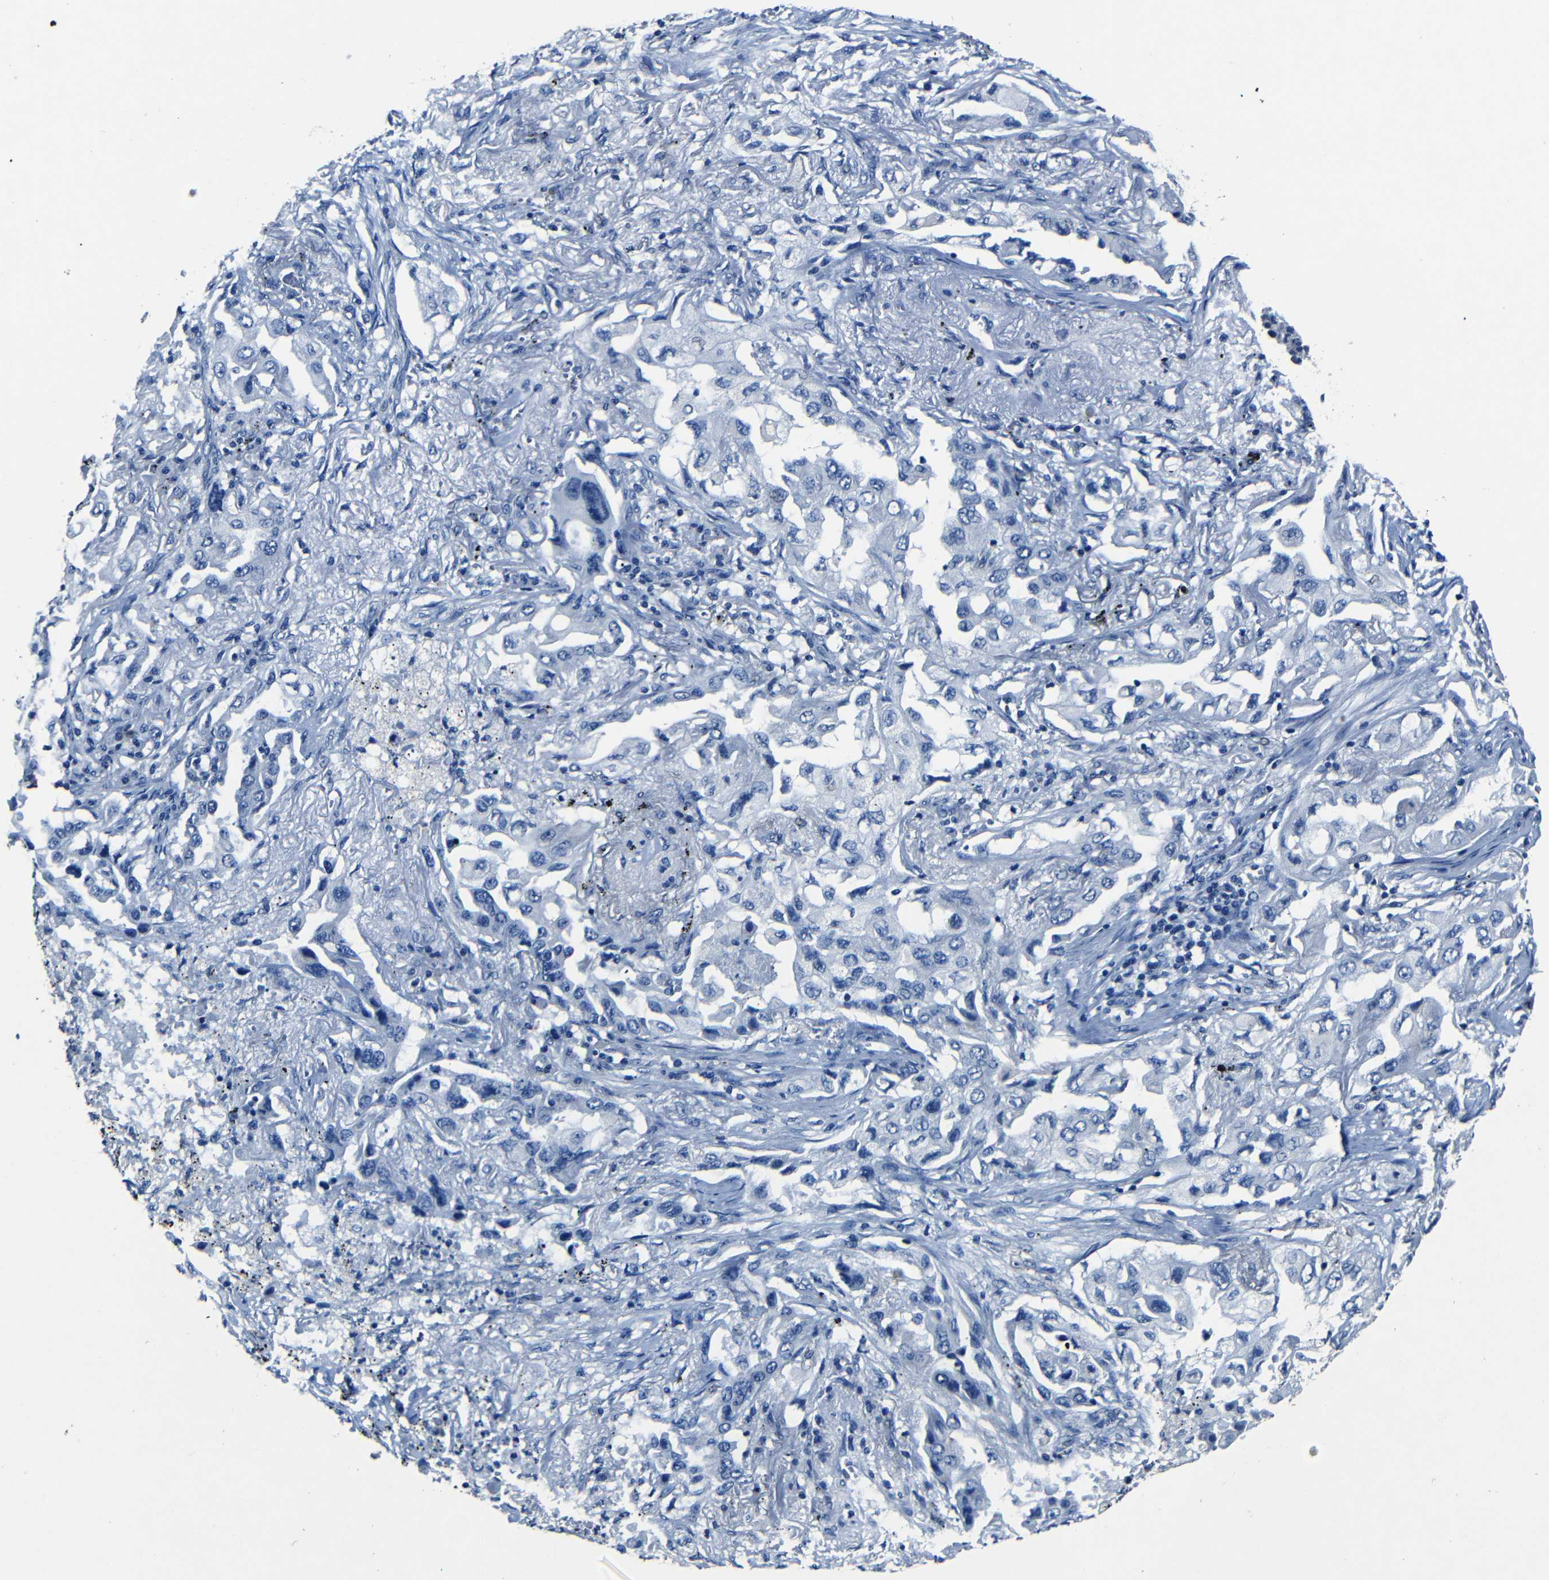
{"staining": {"intensity": "negative", "quantity": "none", "location": "none"}, "tissue": "lung cancer", "cell_type": "Tumor cells", "image_type": "cancer", "snomed": [{"axis": "morphology", "description": "Adenocarcinoma, NOS"}, {"axis": "topography", "description": "Lung"}], "caption": "Tumor cells show no significant protein positivity in lung adenocarcinoma.", "gene": "NCMAP", "patient": {"sex": "female", "age": 65}}